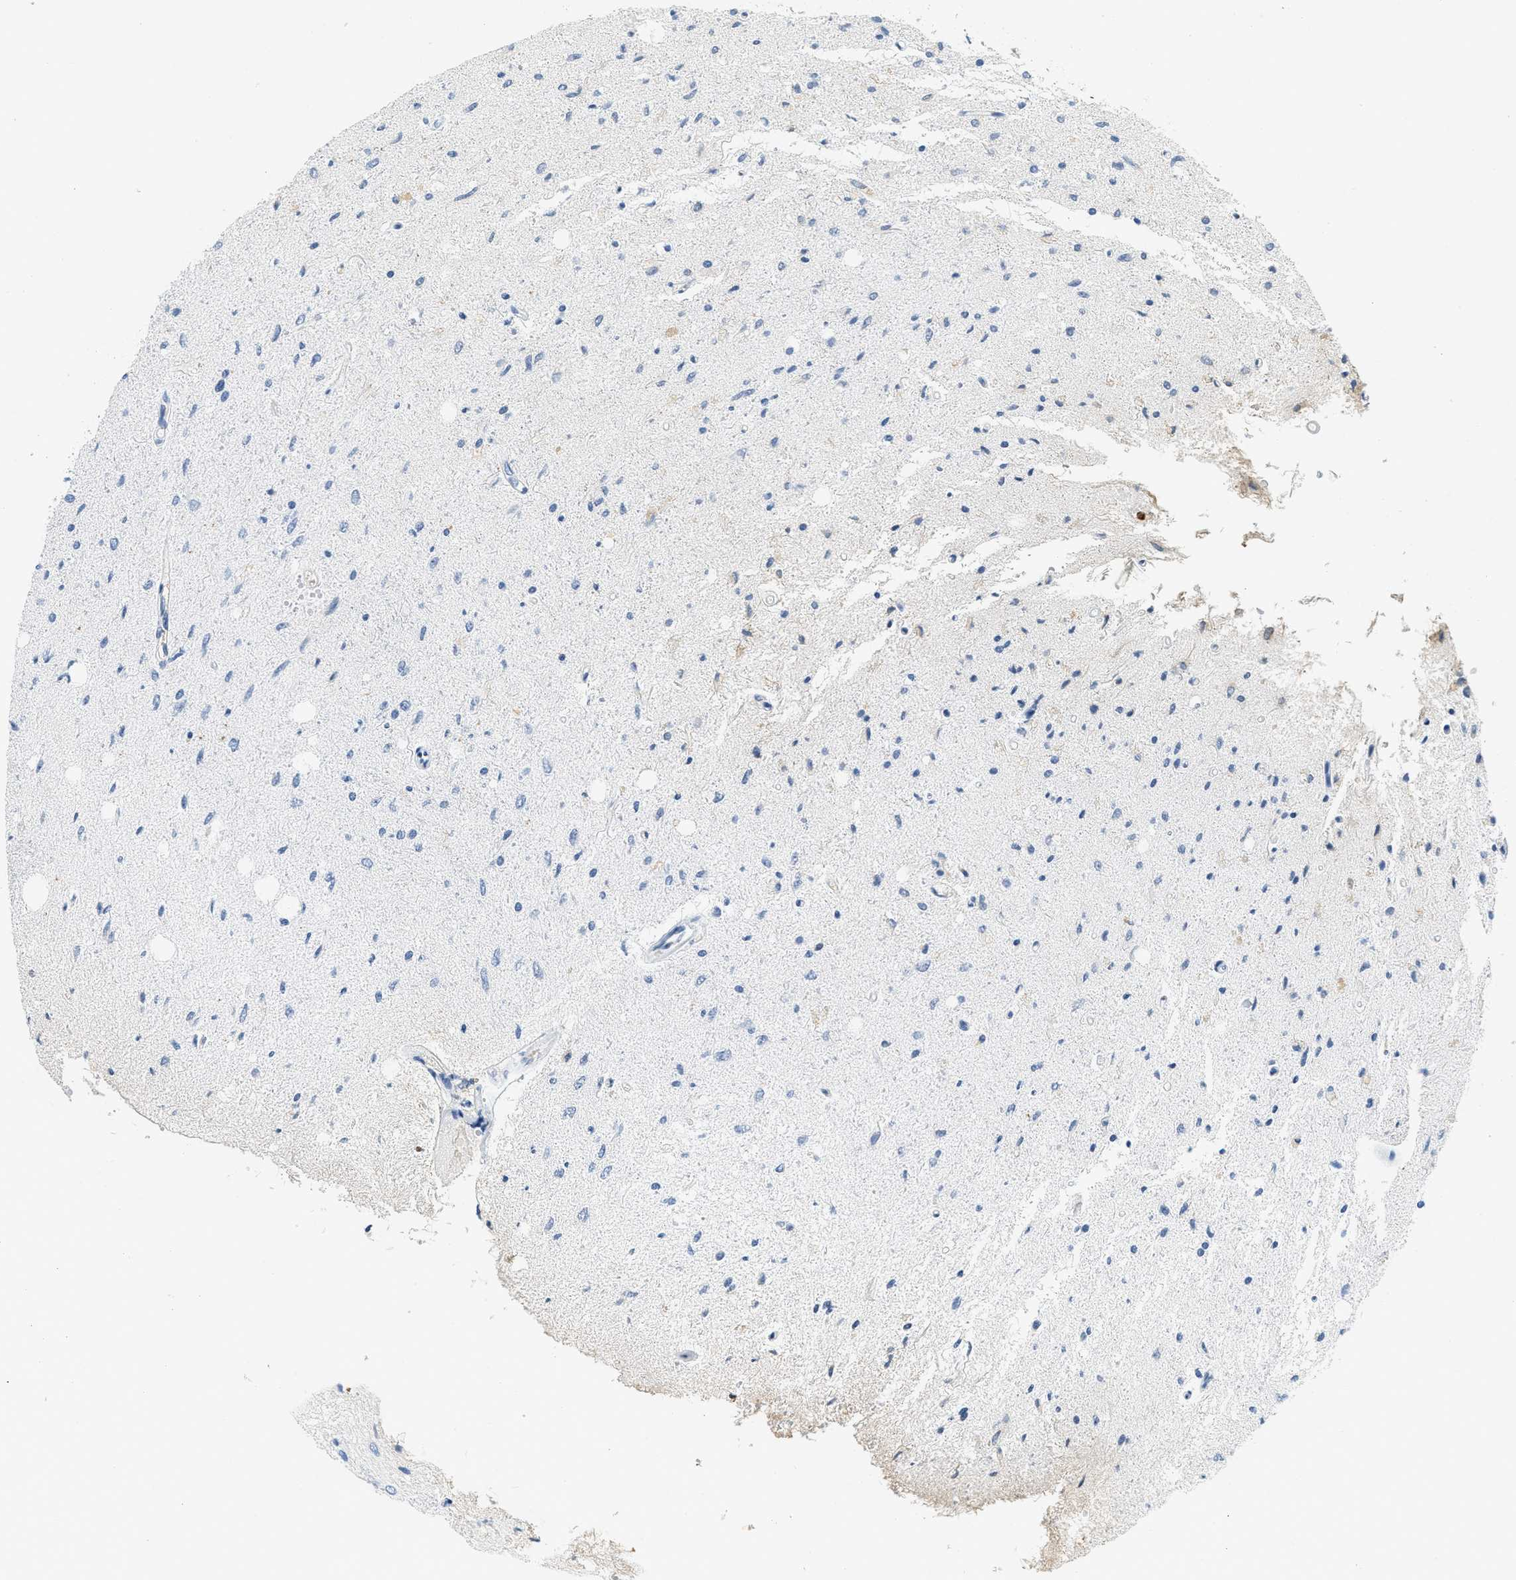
{"staining": {"intensity": "negative", "quantity": "none", "location": "none"}, "tissue": "glioma", "cell_type": "Tumor cells", "image_type": "cancer", "snomed": [{"axis": "morphology", "description": "Glioma, malignant, Low grade"}, {"axis": "topography", "description": "Brain"}], "caption": "Protein analysis of glioma exhibits no significant expression in tumor cells.", "gene": "LCN2", "patient": {"sex": "male", "age": 77}}